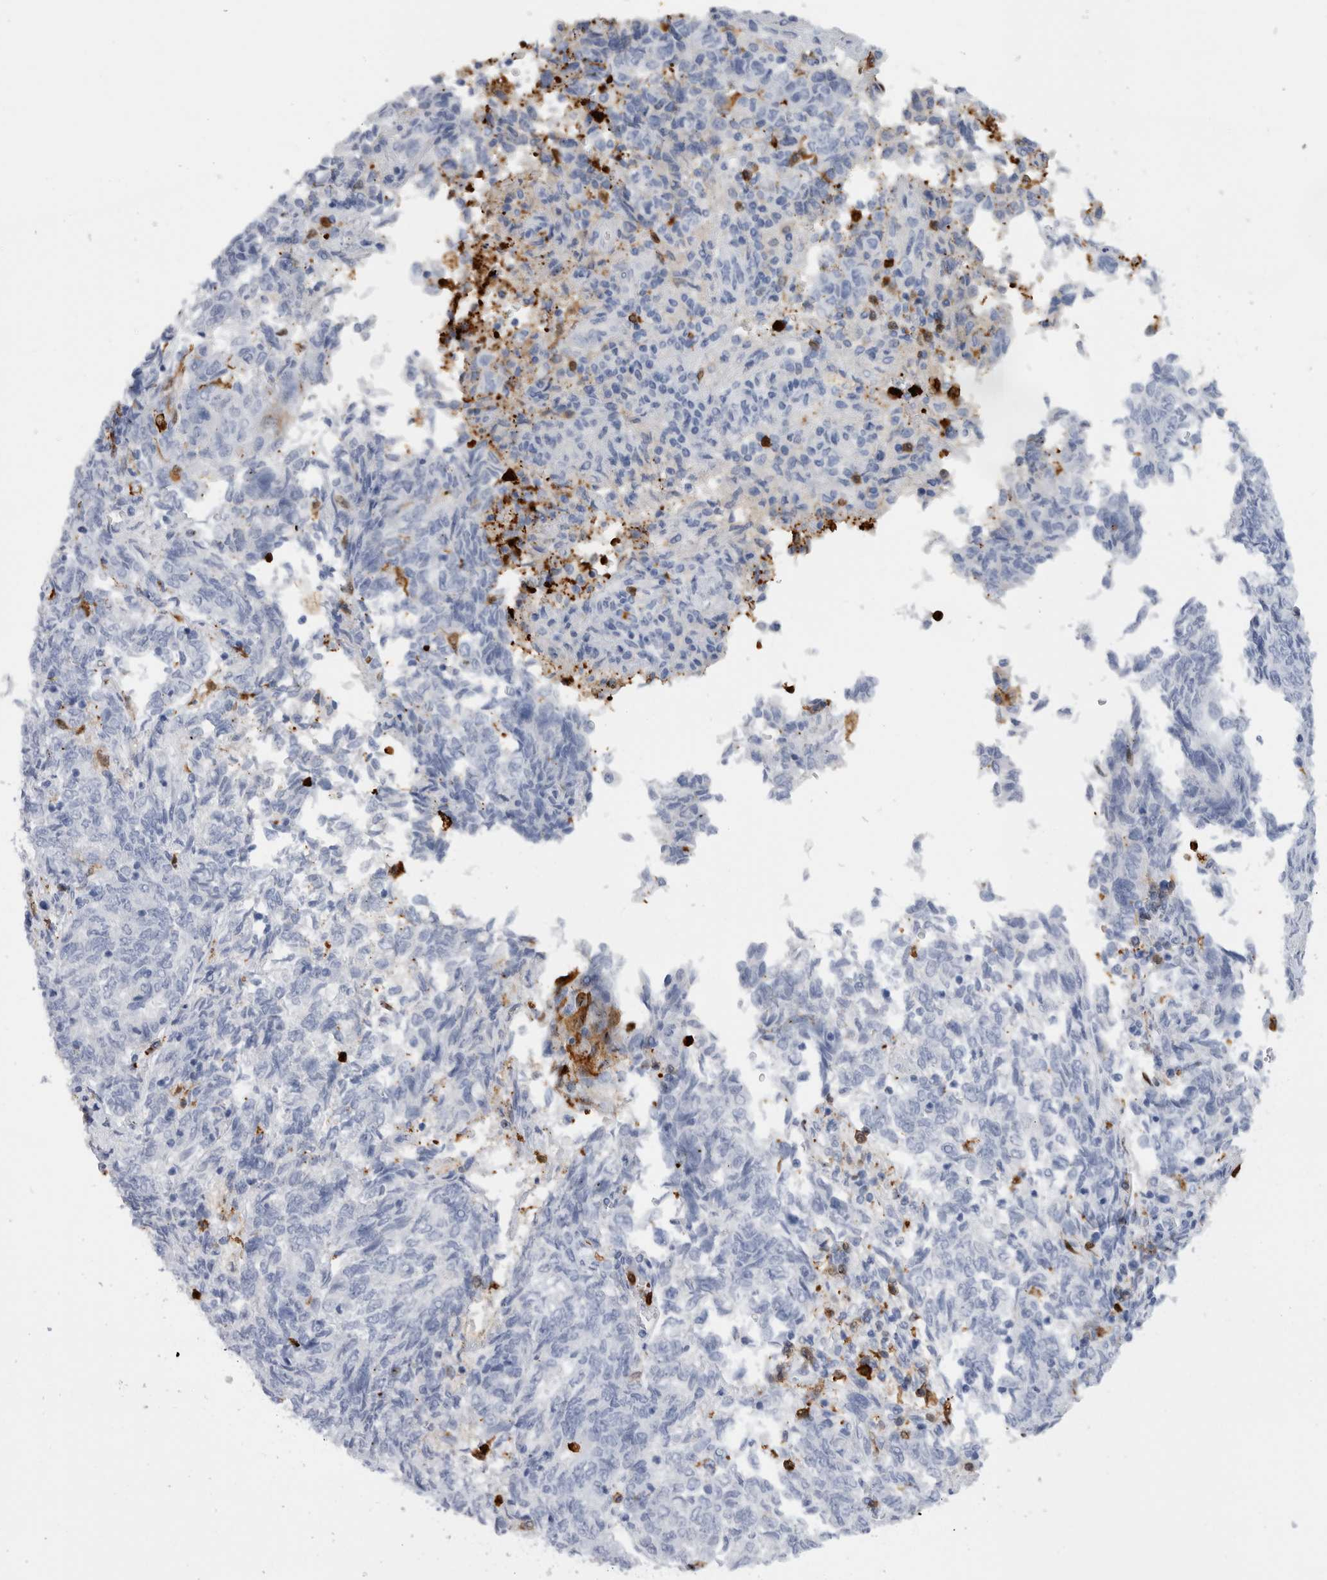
{"staining": {"intensity": "negative", "quantity": "none", "location": "none"}, "tissue": "endometrial cancer", "cell_type": "Tumor cells", "image_type": "cancer", "snomed": [{"axis": "morphology", "description": "Adenocarcinoma, NOS"}, {"axis": "topography", "description": "Endometrium"}], "caption": "Human endometrial cancer (adenocarcinoma) stained for a protein using immunohistochemistry shows no positivity in tumor cells.", "gene": "S100A8", "patient": {"sex": "female", "age": 80}}